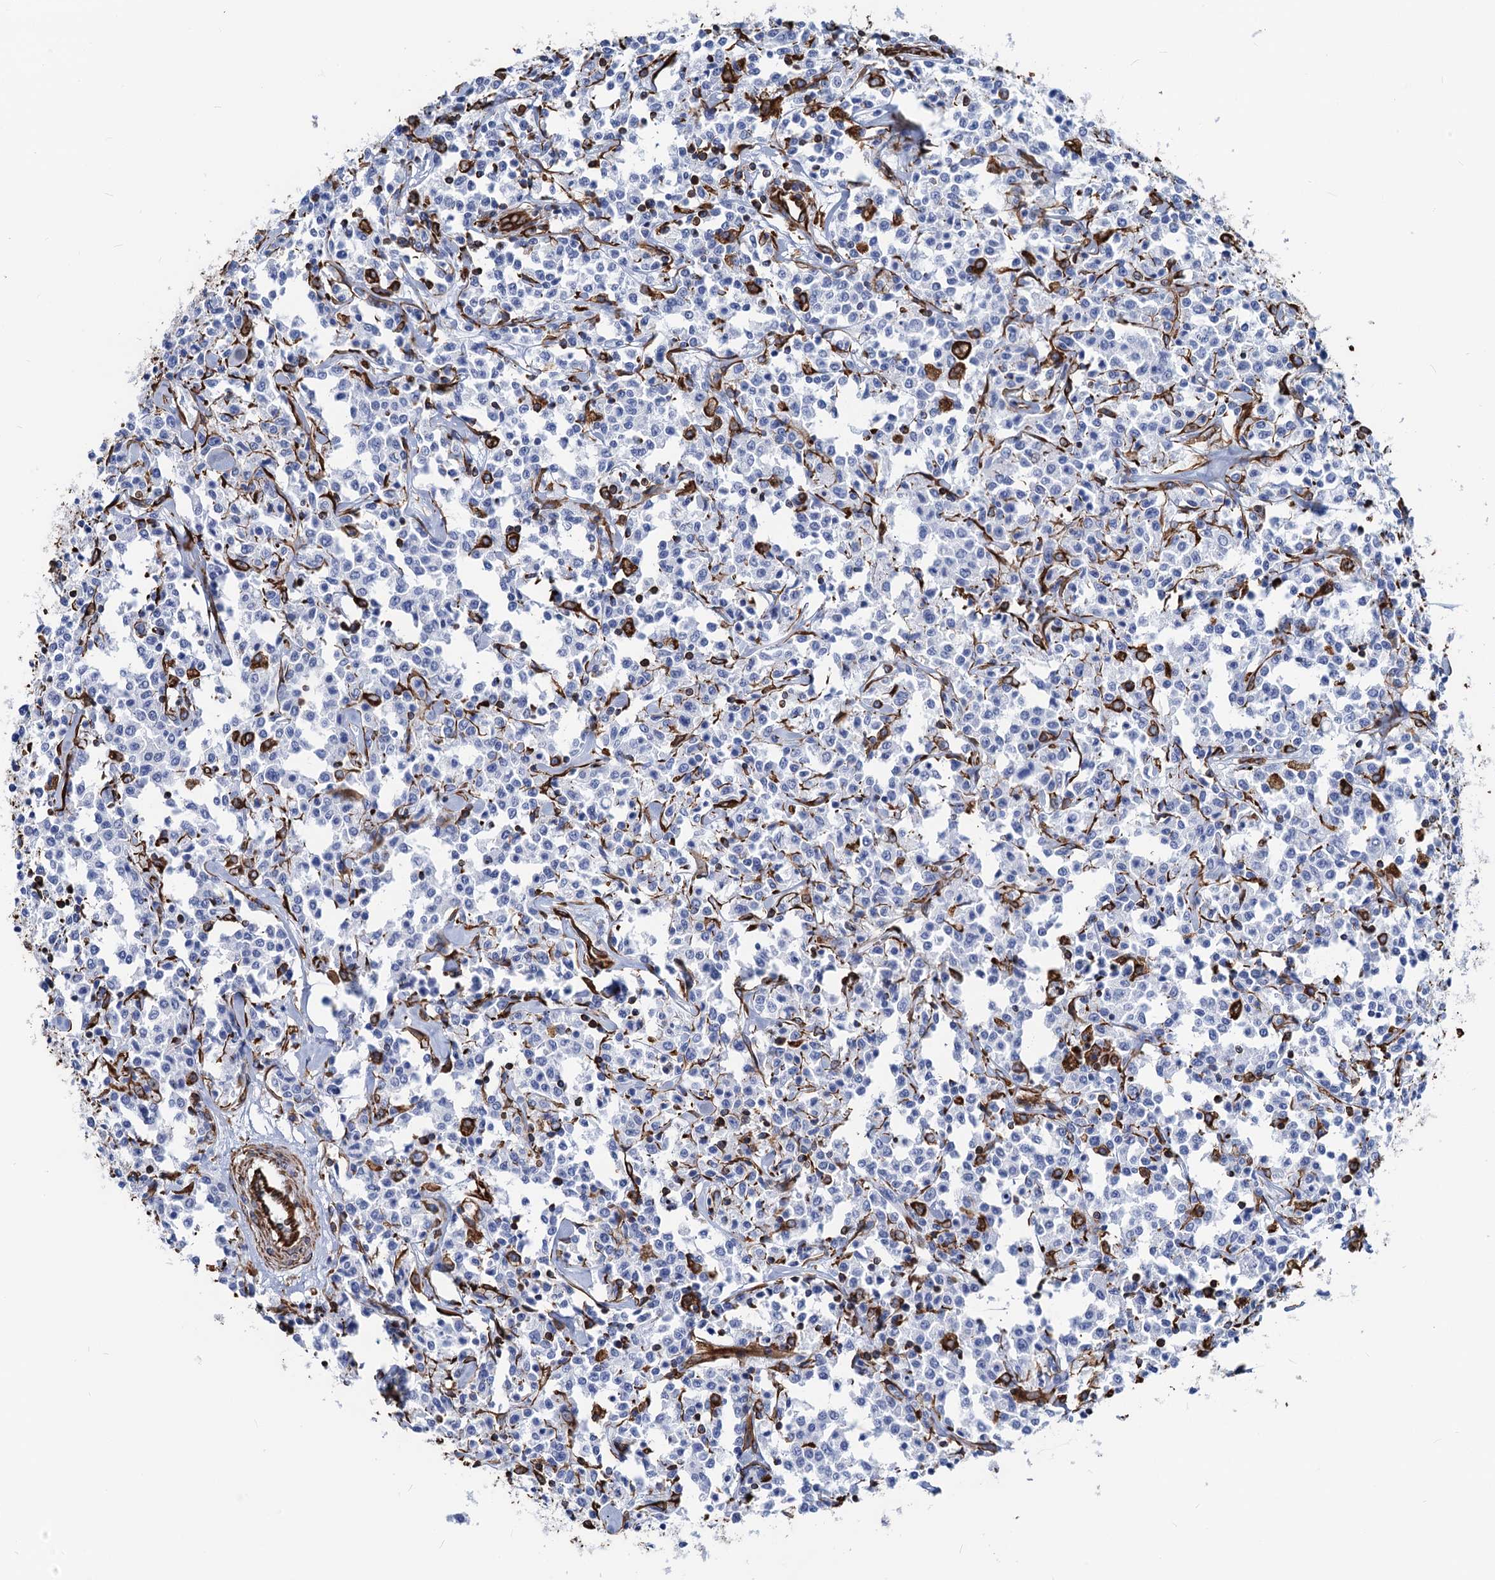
{"staining": {"intensity": "negative", "quantity": "none", "location": "none"}, "tissue": "lymphoma", "cell_type": "Tumor cells", "image_type": "cancer", "snomed": [{"axis": "morphology", "description": "Malignant lymphoma, non-Hodgkin's type, Low grade"}, {"axis": "topography", "description": "Small intestine"}], "caption": "Immunohistochemistry micrograph of neoplastic tissue: lymphoma stained with DAB (3,3'-diaminobenzidine) demonstrates no significant protein positivity in tumor cells.", "gene": "PGM2", "patient": {"sex": "female", "age": 59}}